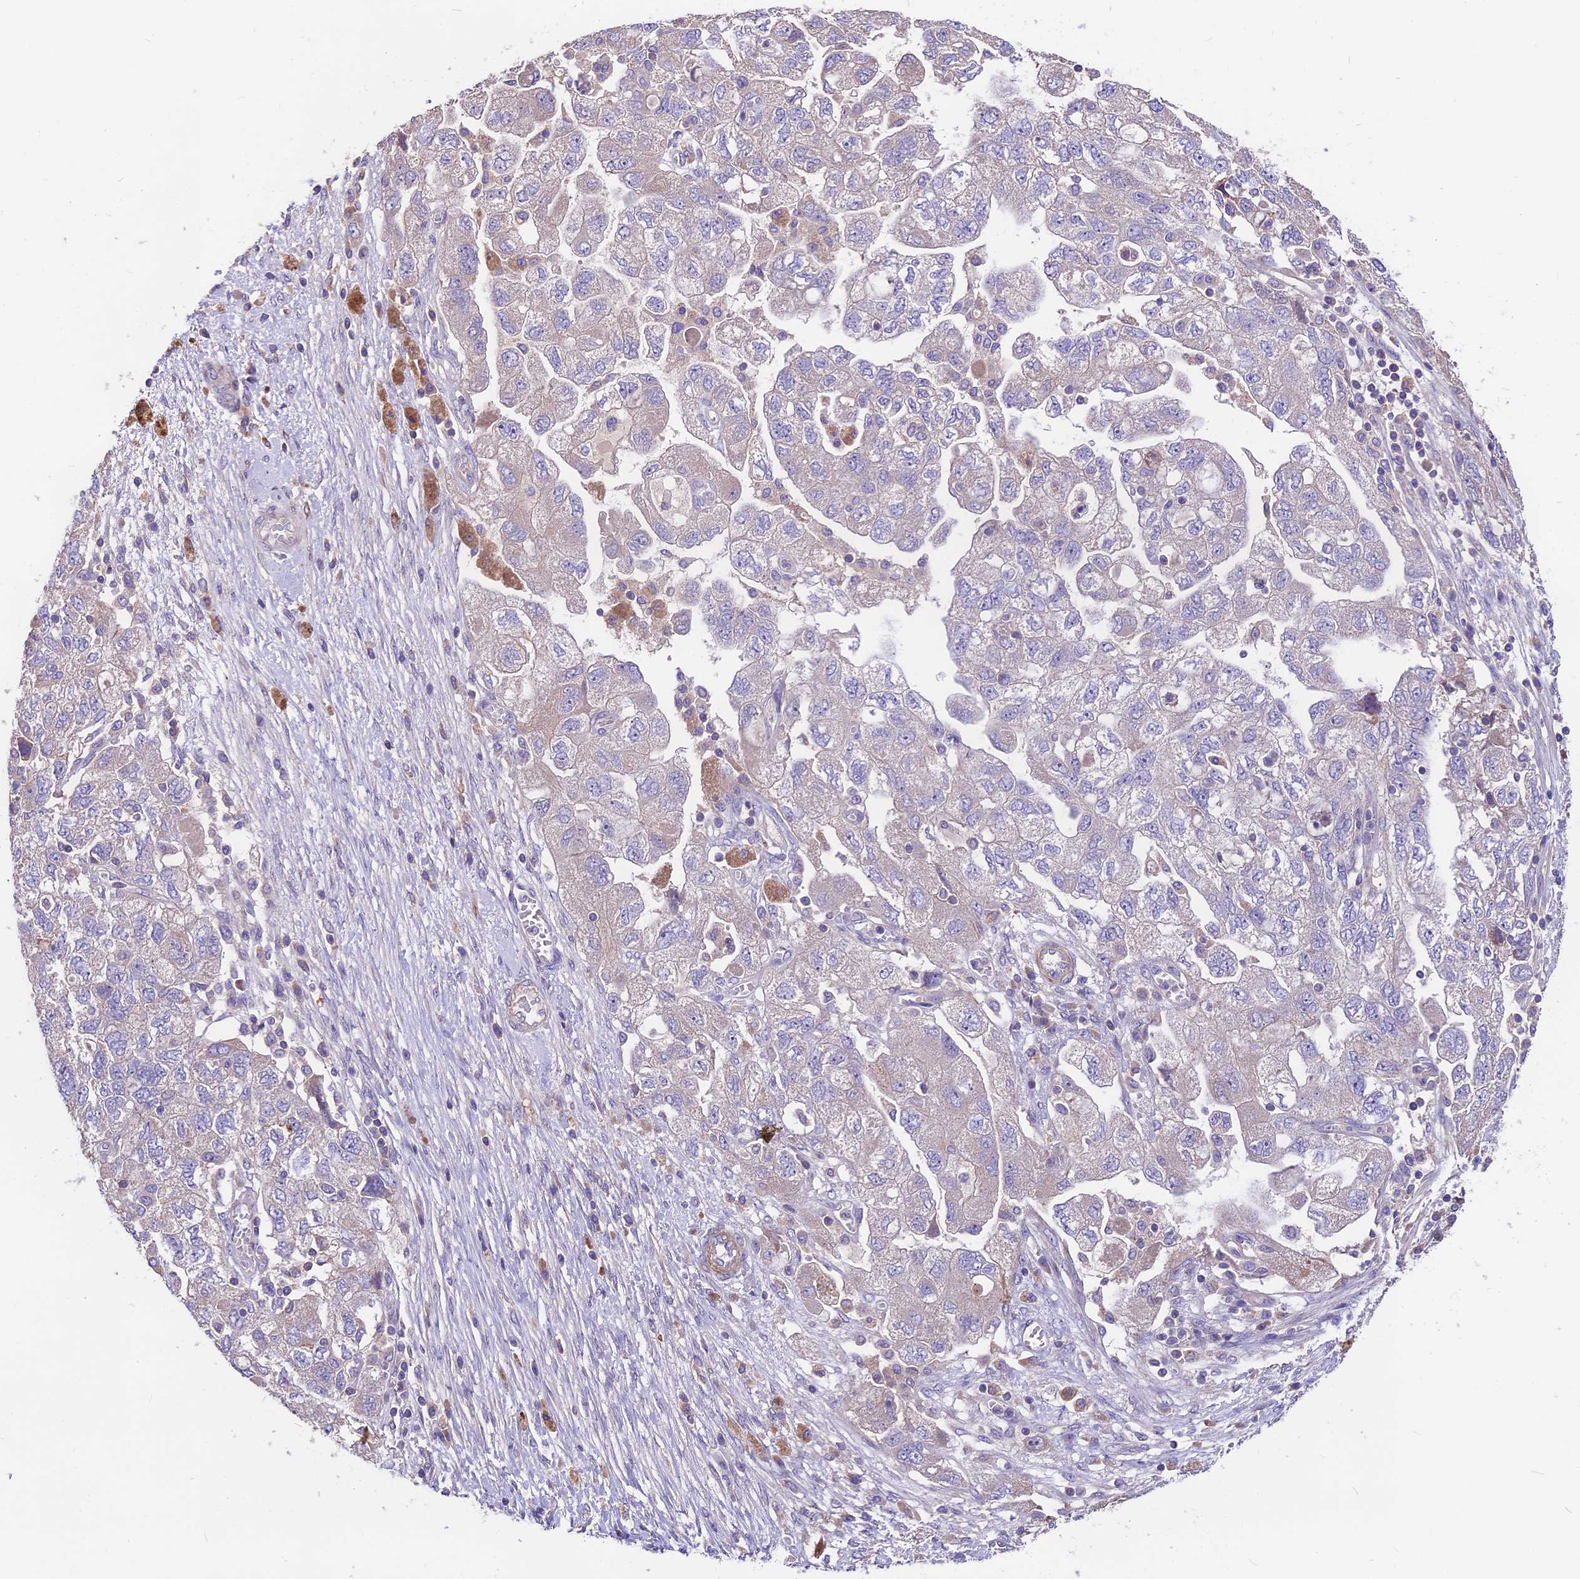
{"staining": {"intensity": "negative", "quantity": "none", "location": "none"}, "tissue": "ovarian cancer", "cell_type": "Tumor cells", "image_type": "cancer", "snomed": [{"axis": "morphology", "description": "Carcinoma, NOS"}, {"axis": "morphology", "description": "Cystadenocarcinoma, serous, NOS"}, {"axis": "topography", "description": "Ovary"}], "caption": "IHC photomicrograph of ovarian cancer stained for a protein (brown), which displays no positivity in tumor cells.", "gene": "ANO3", "patient": {"sex": "female", "age": 69}}